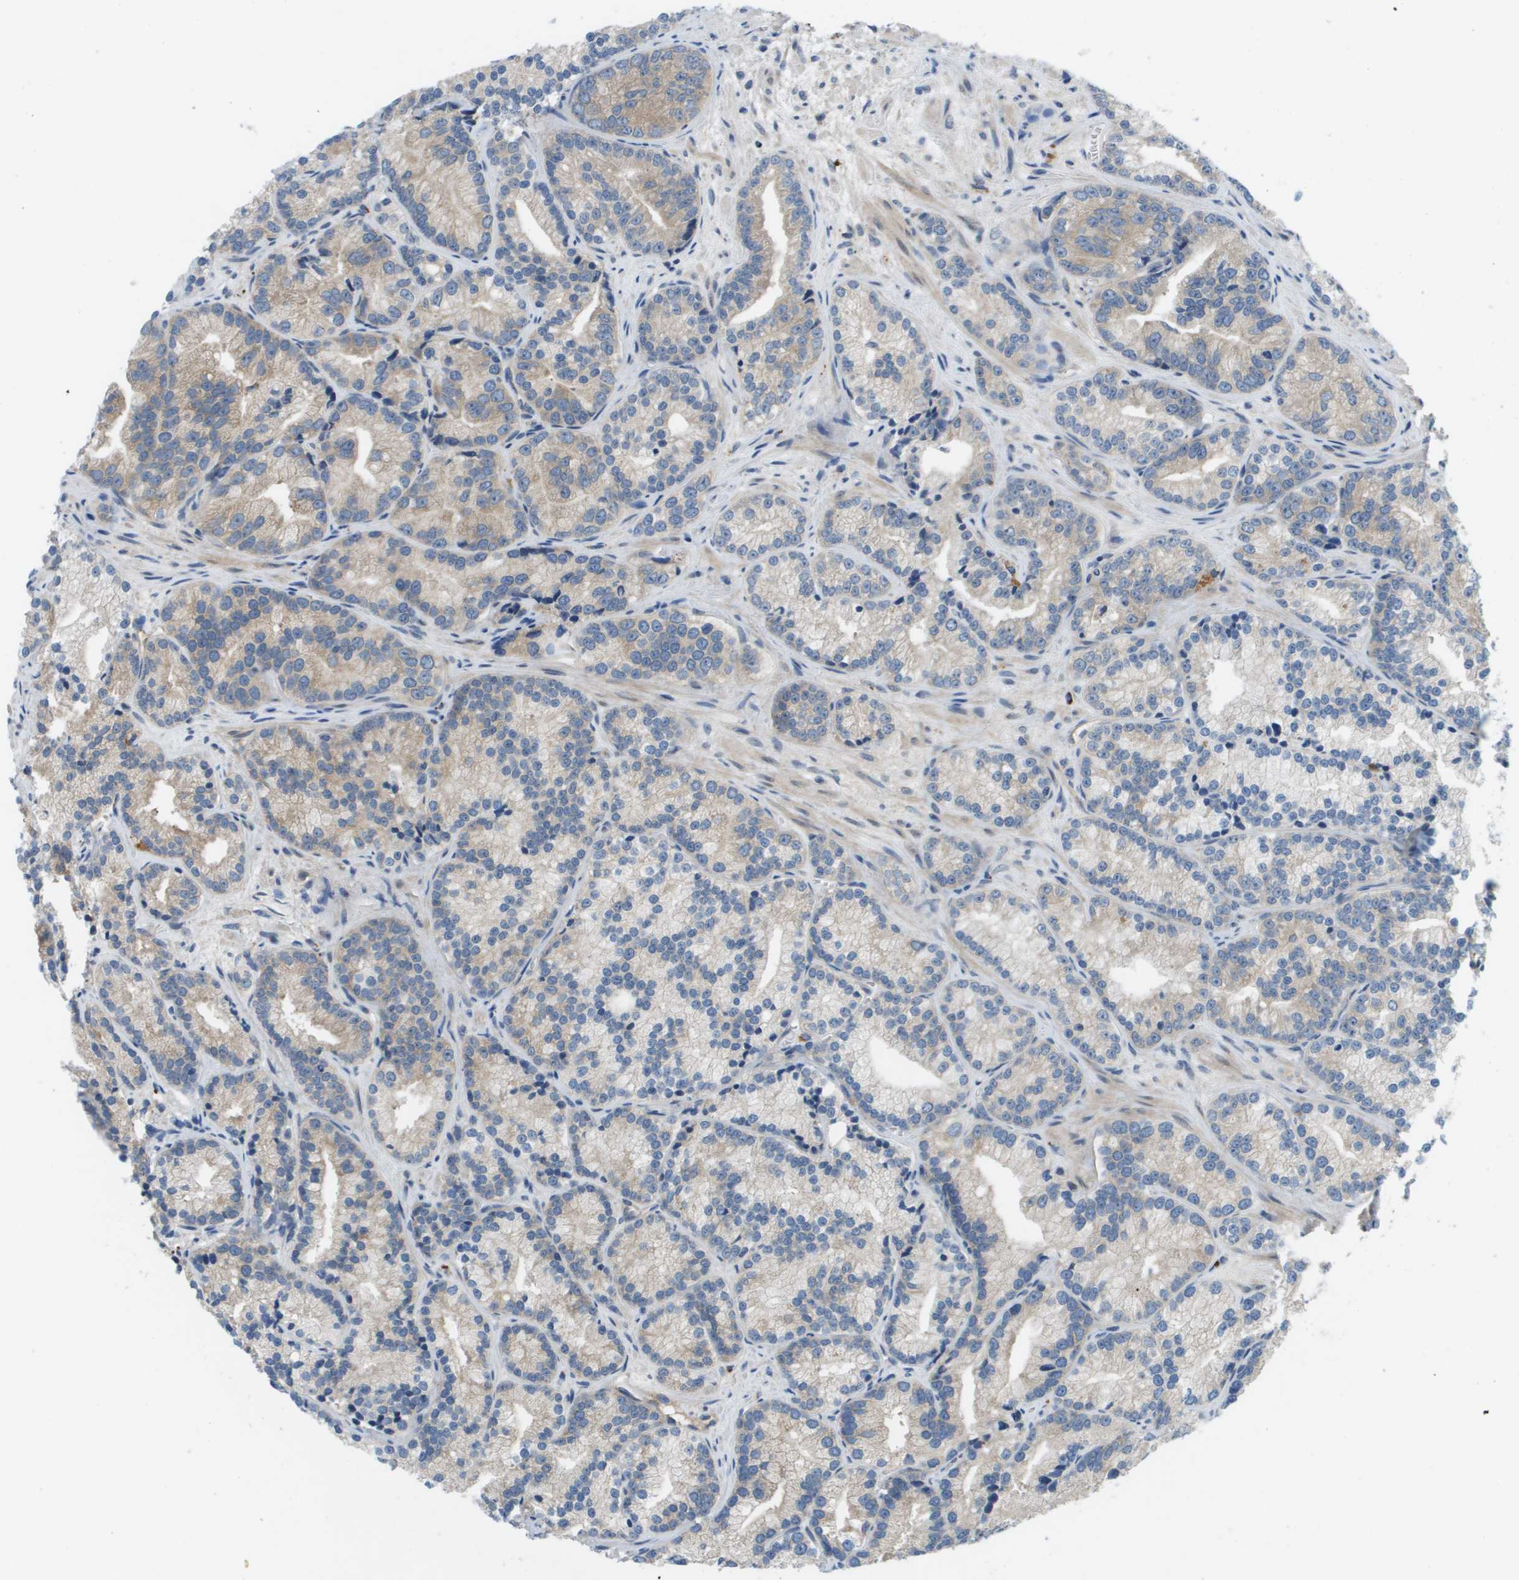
{"staining": {"intensity": "weak", "quantity": "<25%", "location": "cytoplasmic/membranous"}, "tissue": "prostate cancer", "cell_type": "Tumor cells", "image_type": "cancer", "snomed": [{"axis": "morphology", "description": "Adenocarcinoma, Low grade"}, {"axis": "topography", "description": "Prostate"}], "caption": "Immunohistochemistry image of human prostate cancer (adenocarcinoma (low-grade)) stained for a protein (brown), which shows no positivity in tumor cells.", "gene": "SLC25A20", "patient": {"sex": "male", "age": 89}}